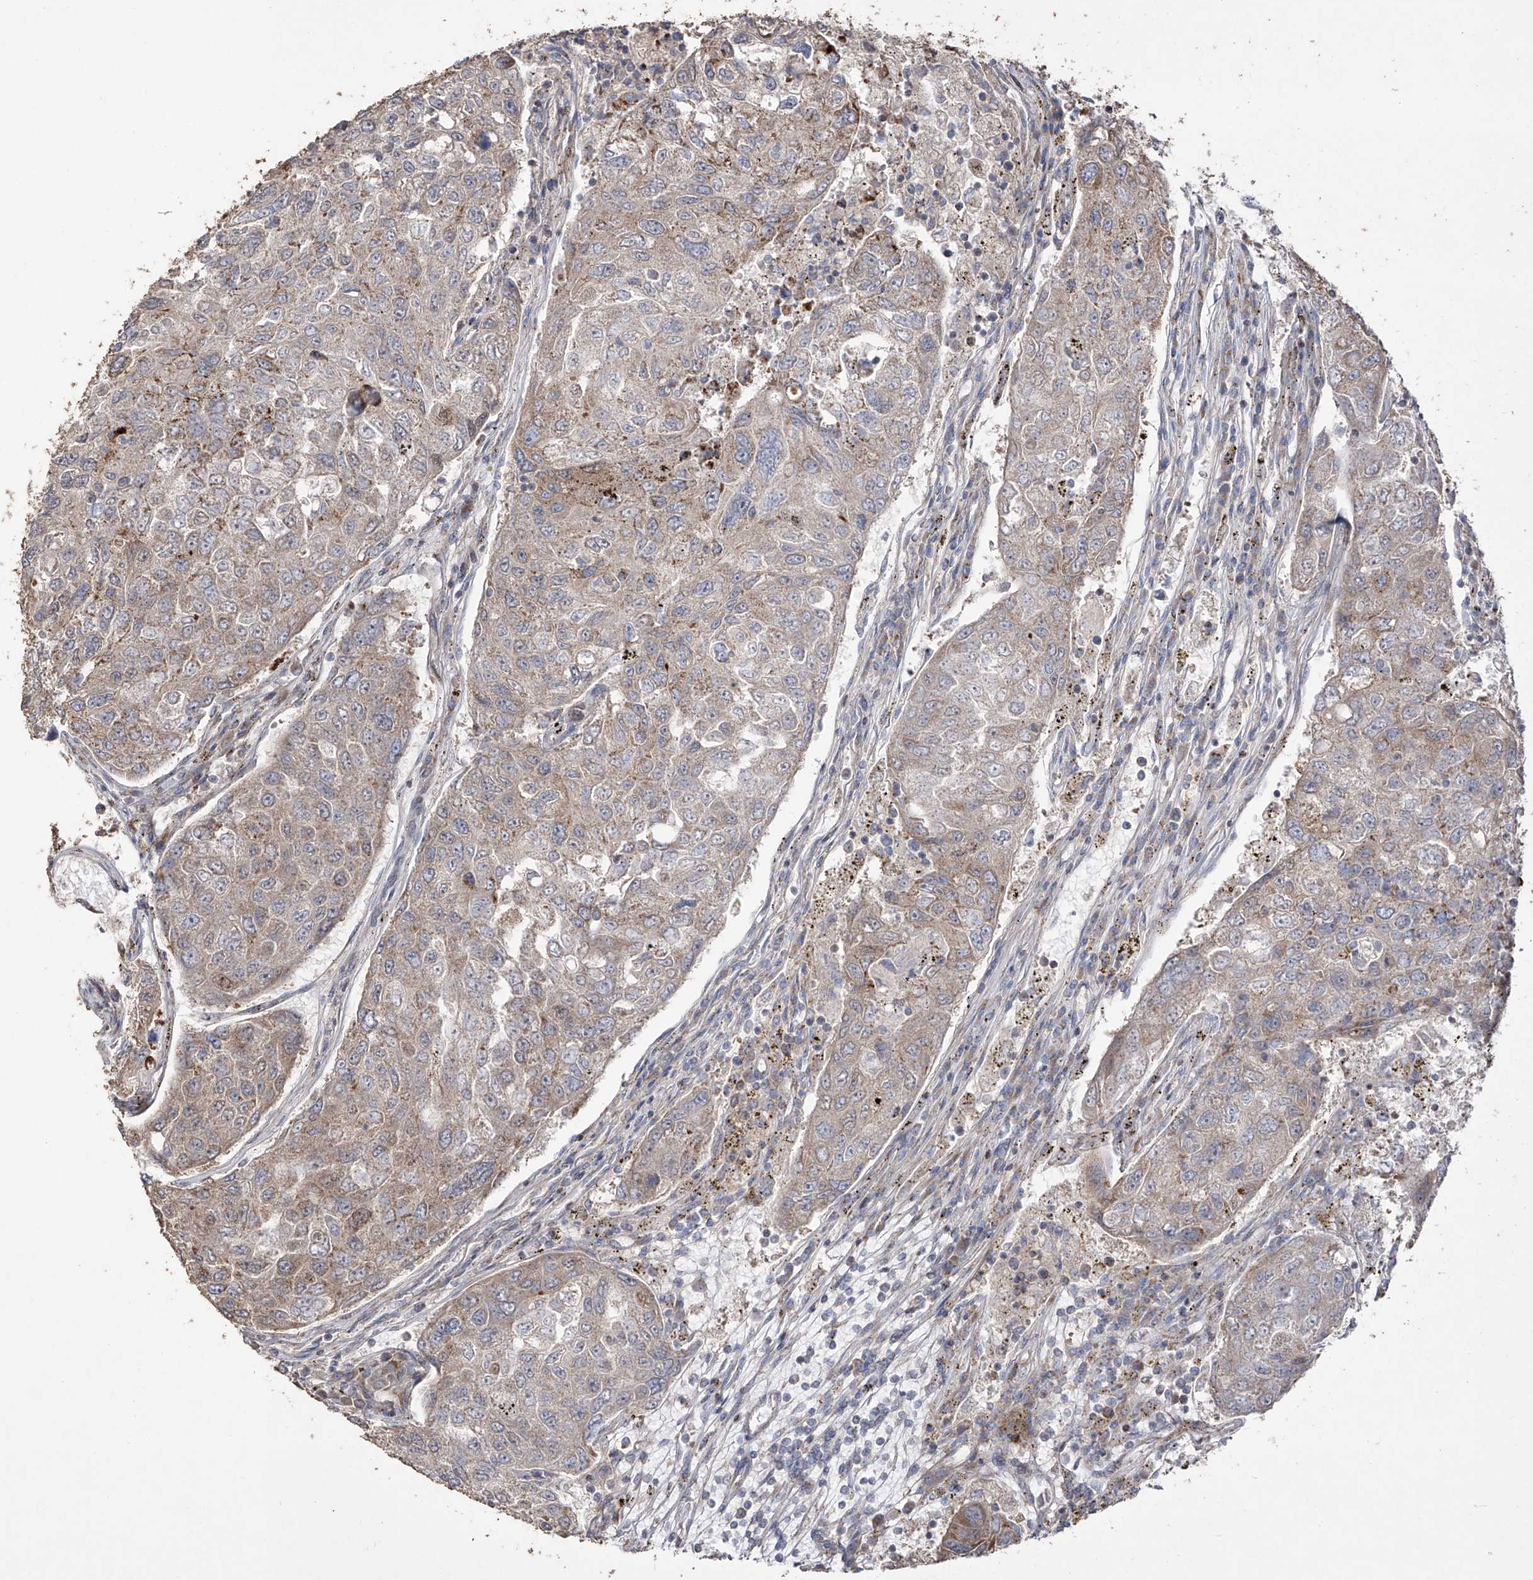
{"staining": {"intensity": "weak", "quantity": "25%-75%", "location": "cytoplasmic/membranous"}, "tissue": "urothelial cancer", "cell_type": "Tumor cells", "image_type": "cancer", "snomed": [{"axis": "morphology", "description": "Urothelial carcinoma, High grade"}, {"axis": "topography", "description": "Lymph node"}, {"axis": "topography", "description": "Urinary bladder"}], "caption": "Tumor cells display low levels of weak cytoplasmic/membranous positivity in about 25%-75% of cells in urothelial cancer. Immunohistochemistry stains the protein in brown and the nuclei are stained blue.", "gene": "YKT6", "patient": {"sex": "male", "age": 51}}